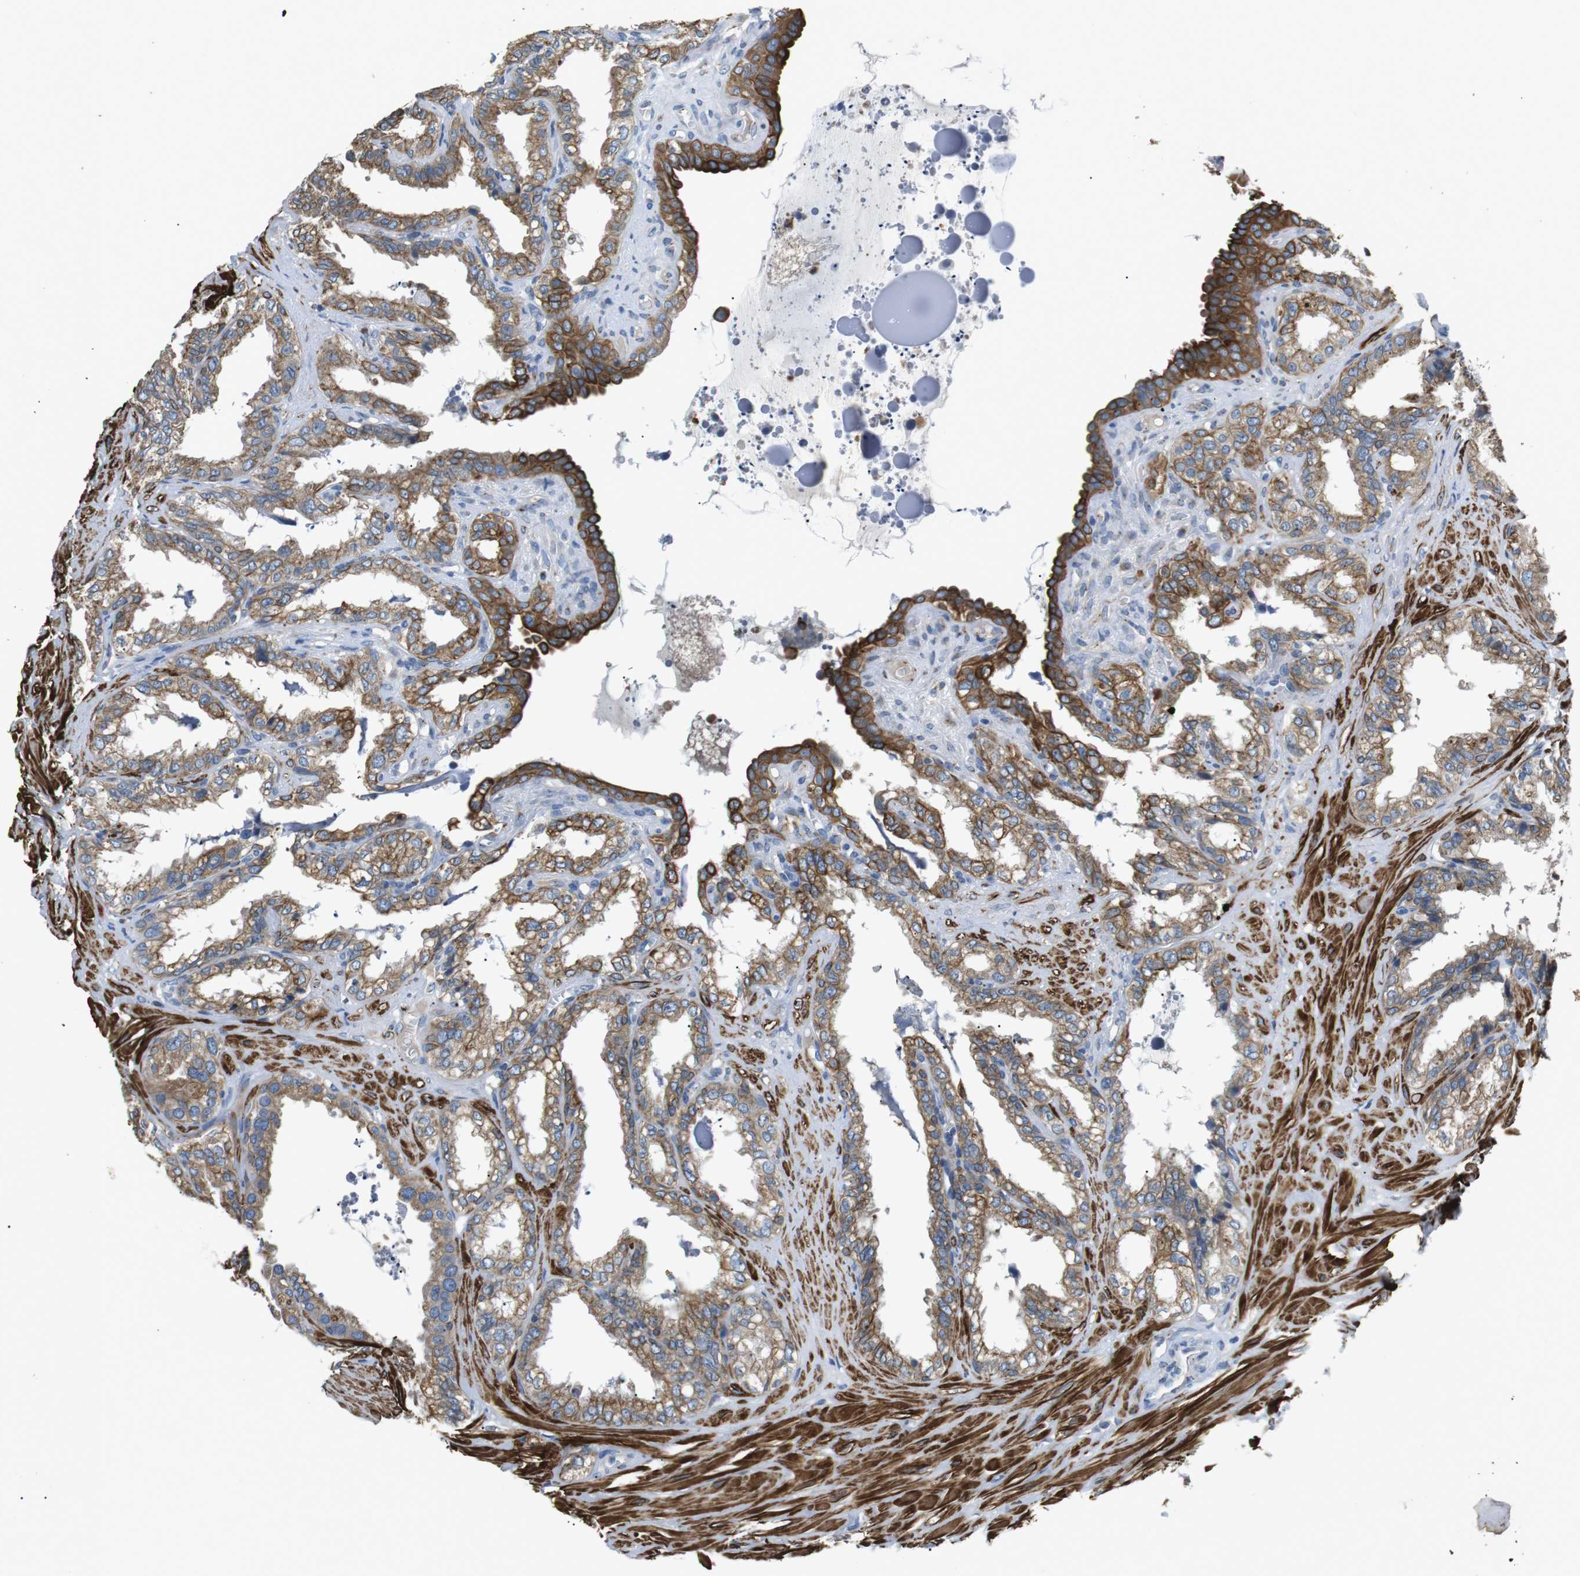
{"staining": {"intensity": "moderate", "quantity": ">75%", "location": "cytoplasmic/membranous"}, "tissue": "seminal vesicle", "cell_type": "Glandular cells", "image_type": "normal", "snomed": [{"axis": "morphology", "description": "Normal tissue, NOS"}, {"axis": "topography", "description": "Seminal veicle"}], "caption": "Immunohistochemical staining of unremarkable seminal vesicle displays medium levels of moderate cytoplasmic/membranous expression in approximately >75% of glandular cells. (Stains: DAB (3,3'-diaminobenzidine) in brown, nuclei in blue, Microscopy: brightfield microscopy at high magnification).", "gene": "UNC5CL", "patient": {"sex": "male", "age": 64}}